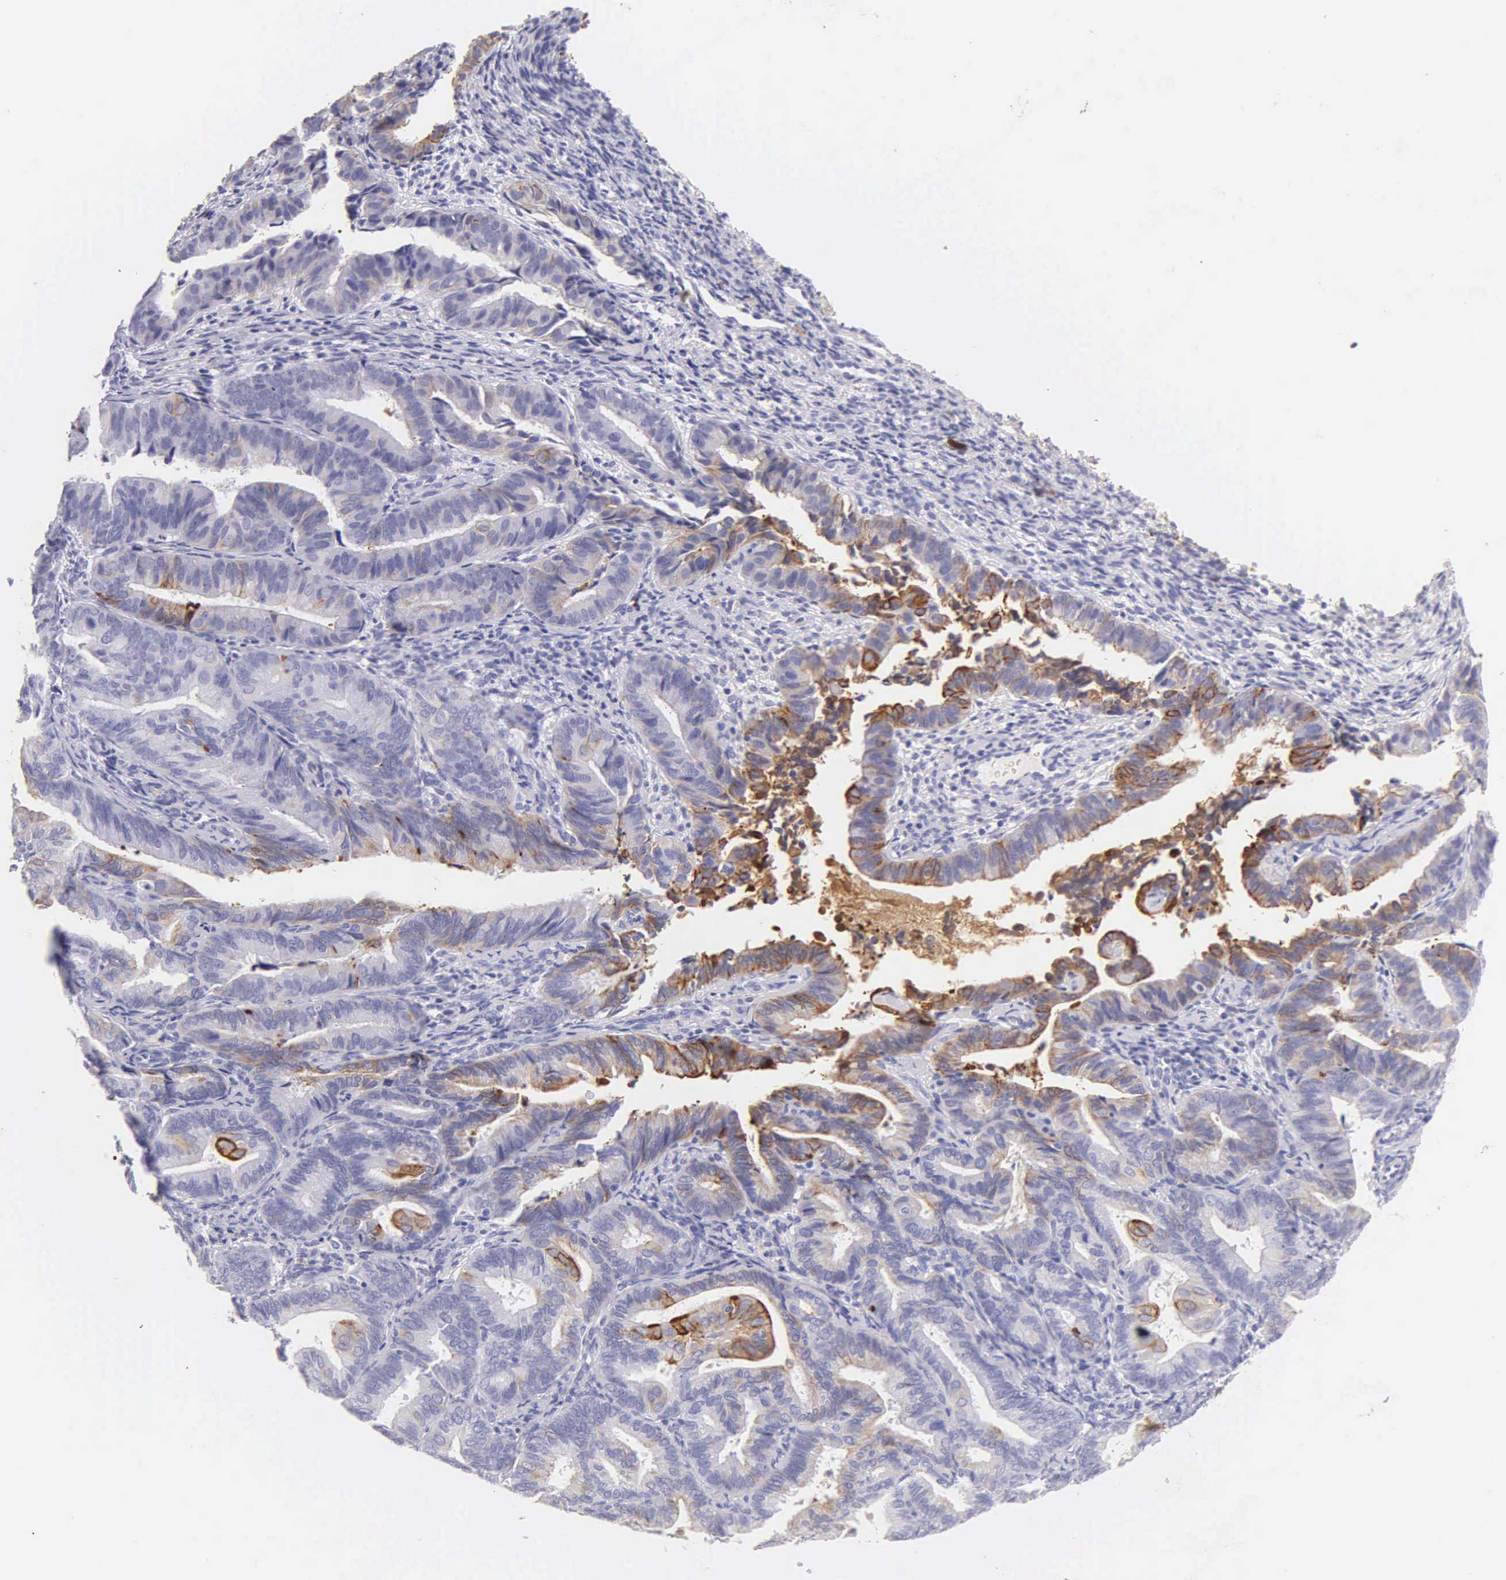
{"staining": {"intensity": "moderate", "quantity": "<25%", "location": "cytoplasmic/membranous"}, "tissue": "endometrial cancer", "cell_type": "Tumor cells", "image_type": "cancer", "snomed": [{"axis": "morphology", "description": "Adenocarcinoma, NOS"}, {"axis": "topography", "description": "Endometrium"}], "caption": "Endometrial cancer (adenocarcinoma) tissue exhibits moderate cytoplasmic/membranous positivity in approximately <25% of tumor cells, visualized by immunohistochemistry. (brown staining indicates protein expression, while blue staining denotes nuclei).", "gene": "KRT17", "patient": {"sex": "female", "age": 63}}